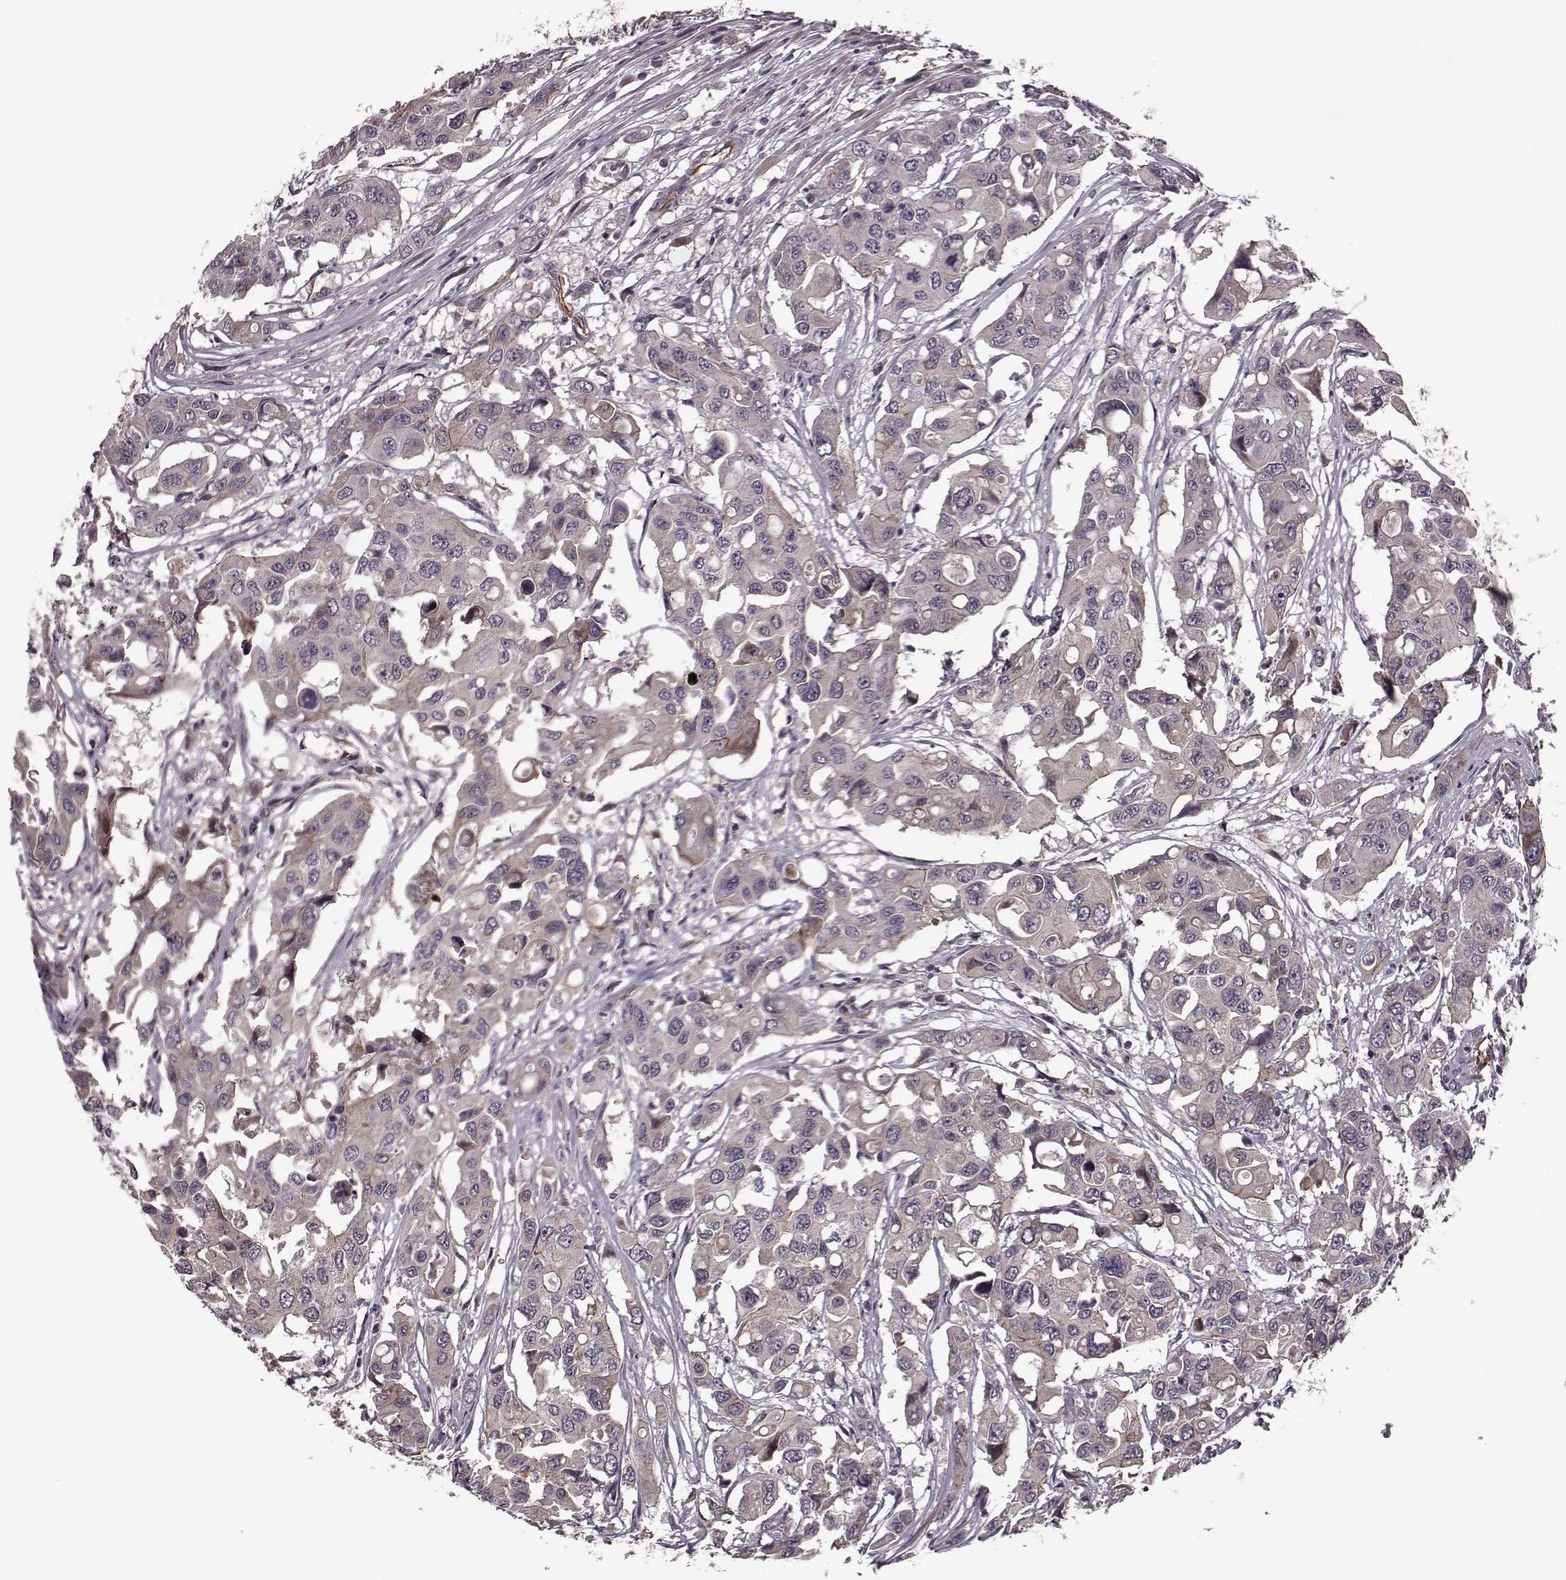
{"staining": {"intensity": "negative", "quantity": "none", "location": "none"}, "tissue": "colorectal cancer", "cell_type": "Tumor cells", "image_type": "cancer", "snomed": [{"axis": "morphology", "description": "Adenocarcinoma, NOS"}, {"axis": "topography", "description": "Colon"}], "caption": "A high-resolution photomicrograph shows IHC staining of colorectal adenocarcinoma, which exhibits no significant positivity in tumor cells.", "gene": "SYNPO", "patient": {"sex": "male", "age": 77}}